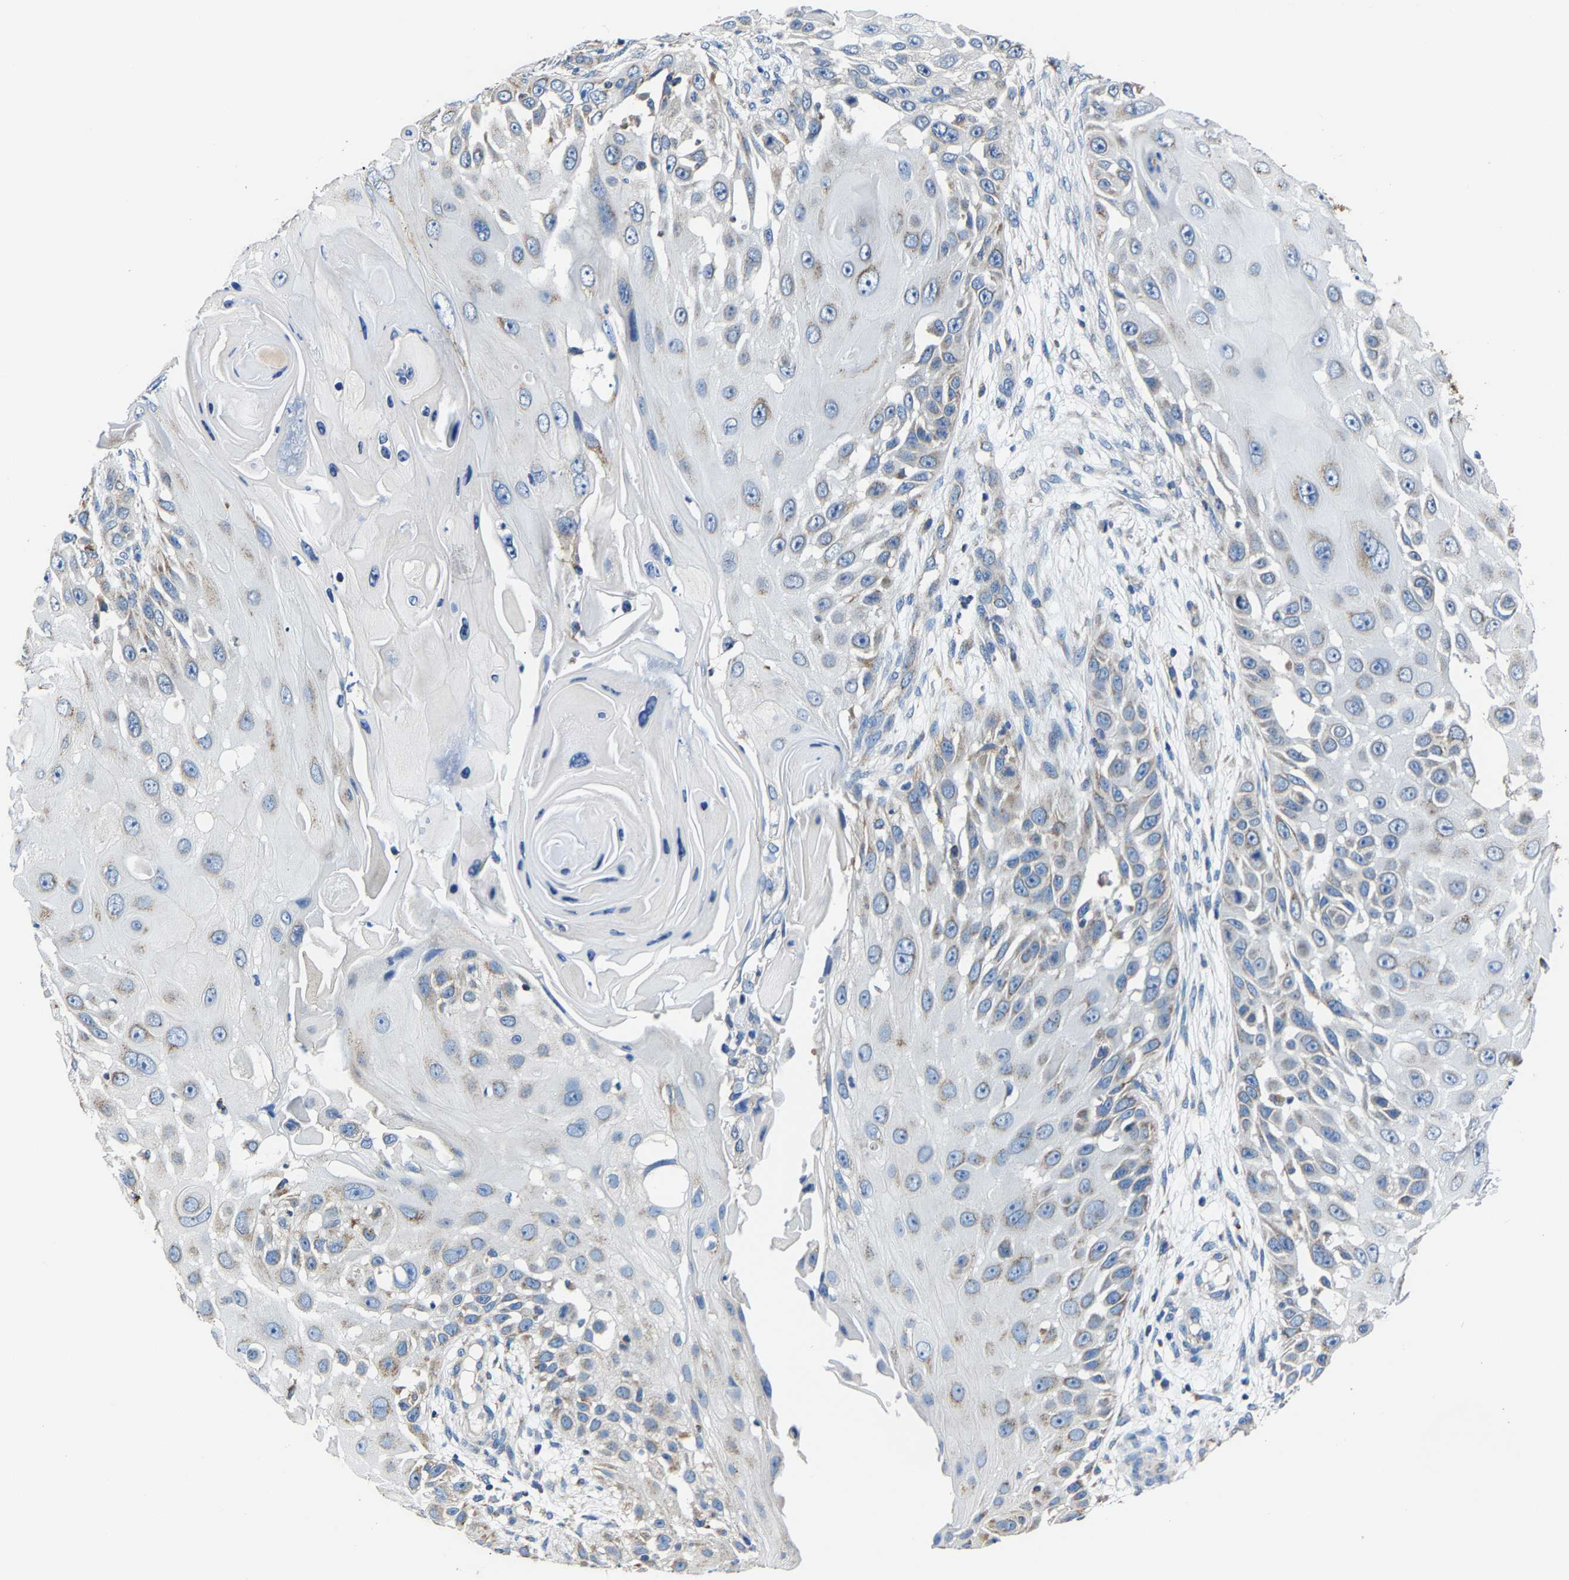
{"staining": {"intensity": "weak", "quantity": "25%-75%", "location": "cytoplasmic/membranous"}, "tissue": "skin cancer", "cell_type": "Tumor cells", "image_type": "cancer", "snomed": [{"axis": "morphology", "description": "Squamous cell carcinoma, NOS"}, {"axis": "topography", "description": "Skin"}], "caption": "Approximately 25%-75% of tumor cells in skin cancer show weak cytoplasmic/membranous protein positivity as visualized by brown immunohistochemical staining.", "gene": "AGK", "patient": {"sex": "female", "age": 44}}